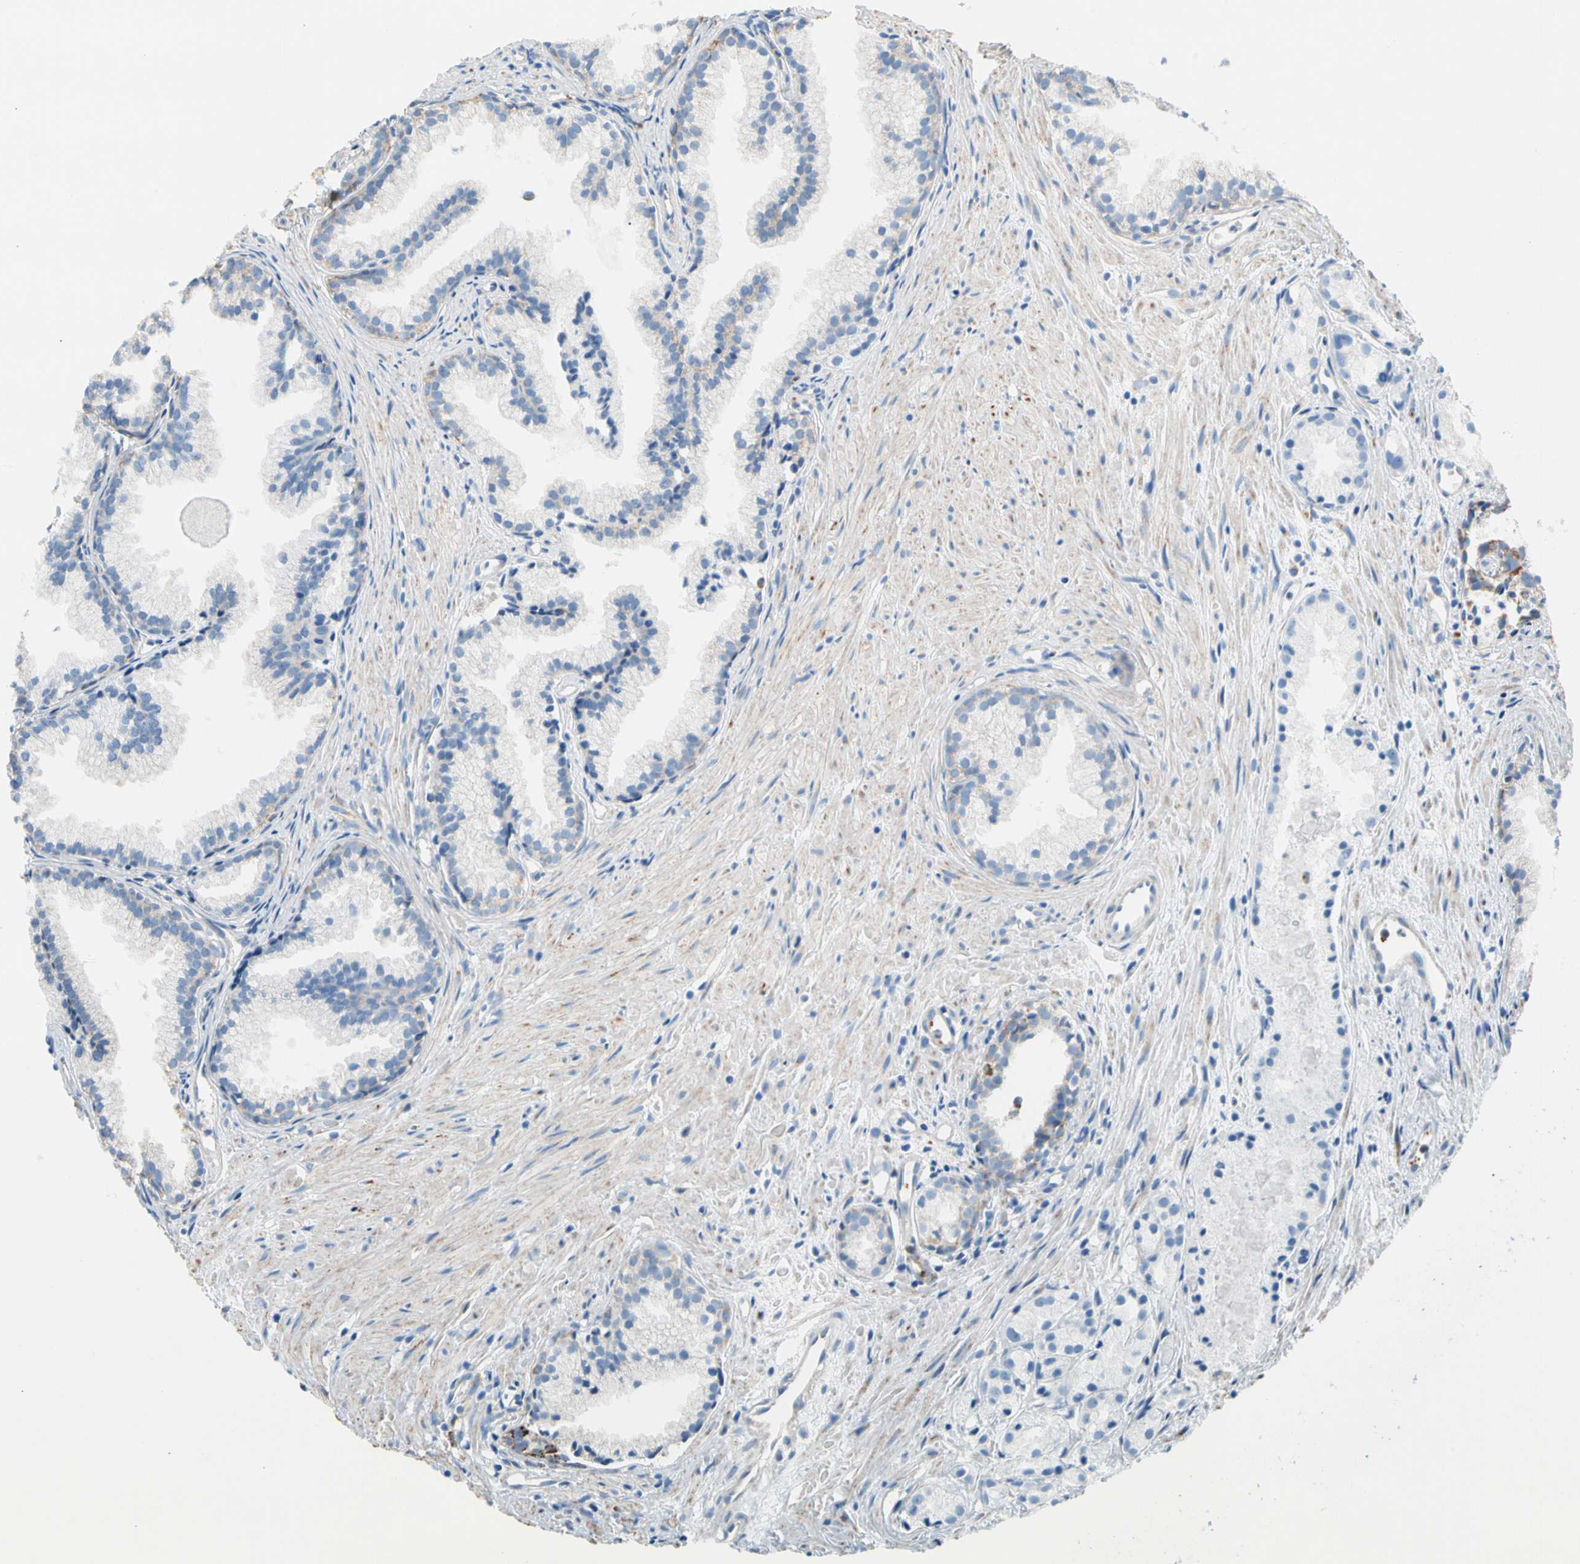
{"staining": {"intensity": "weak", "quantity": "25%-75%", "location": "cytoplasmic/membranous"}, "tissue": "prostate cancer", "cell_type": "Tumor cells", "image_type": "cancer", "snomed": [{"axis": "morphology", "description": "Adenocarcinoma, Low grade"}, {"axis": "topography", "description": "Prostate"}], "caption": "Prostate cancer (adenocarcinoma (low-grade)) tissue reveals weak cytoplasmic/membranous staining in approximately 25%-75% of tumor cells, visualized by immunohistochemistry.", "gene": "LY6G6F", "patient": {"sex": "male", "age": 72}}